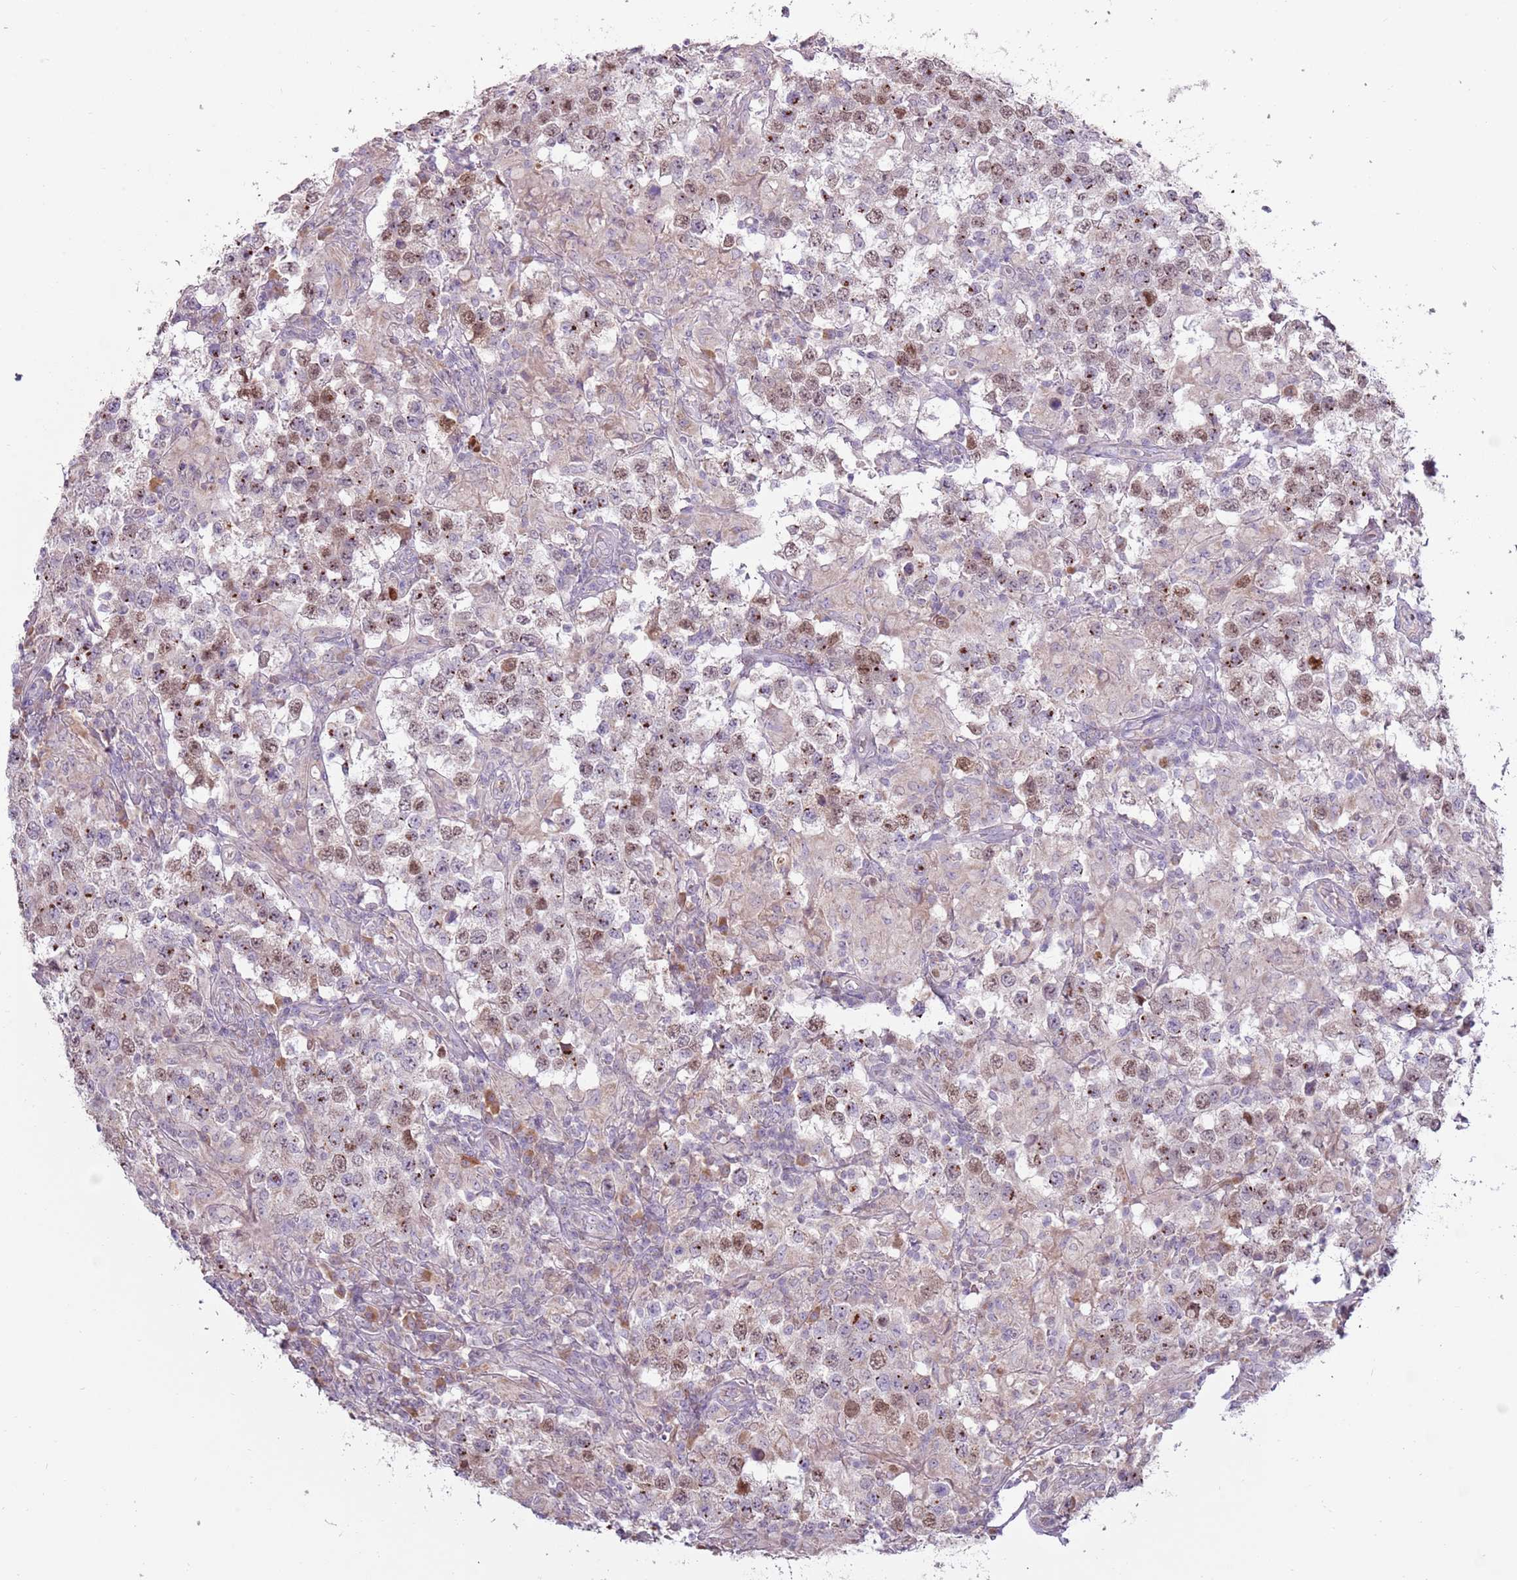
{"staining": {"intensity": "moderate", "quantity": ">75%", "location": "nuclear"}, "tissue": "testis cancer", "cell_type": "Tumor cells", "image_type": "cancer", "snomed": [{"axis": "morphology", "description": "Seminoma, NOS"}, {"axis": "morphology", "description": "Carcinoma, Embryonal, NOS"}, {"axis": "topography", "description": "Testis"}], "caption": "Immunohistochemical staining of human testis embryonal carcinoma exhibits moderate nuclear protein expression in about >75% of tumor cells.", "gene": "SYS1", "patient": {"sex": "male", "age": 41}}